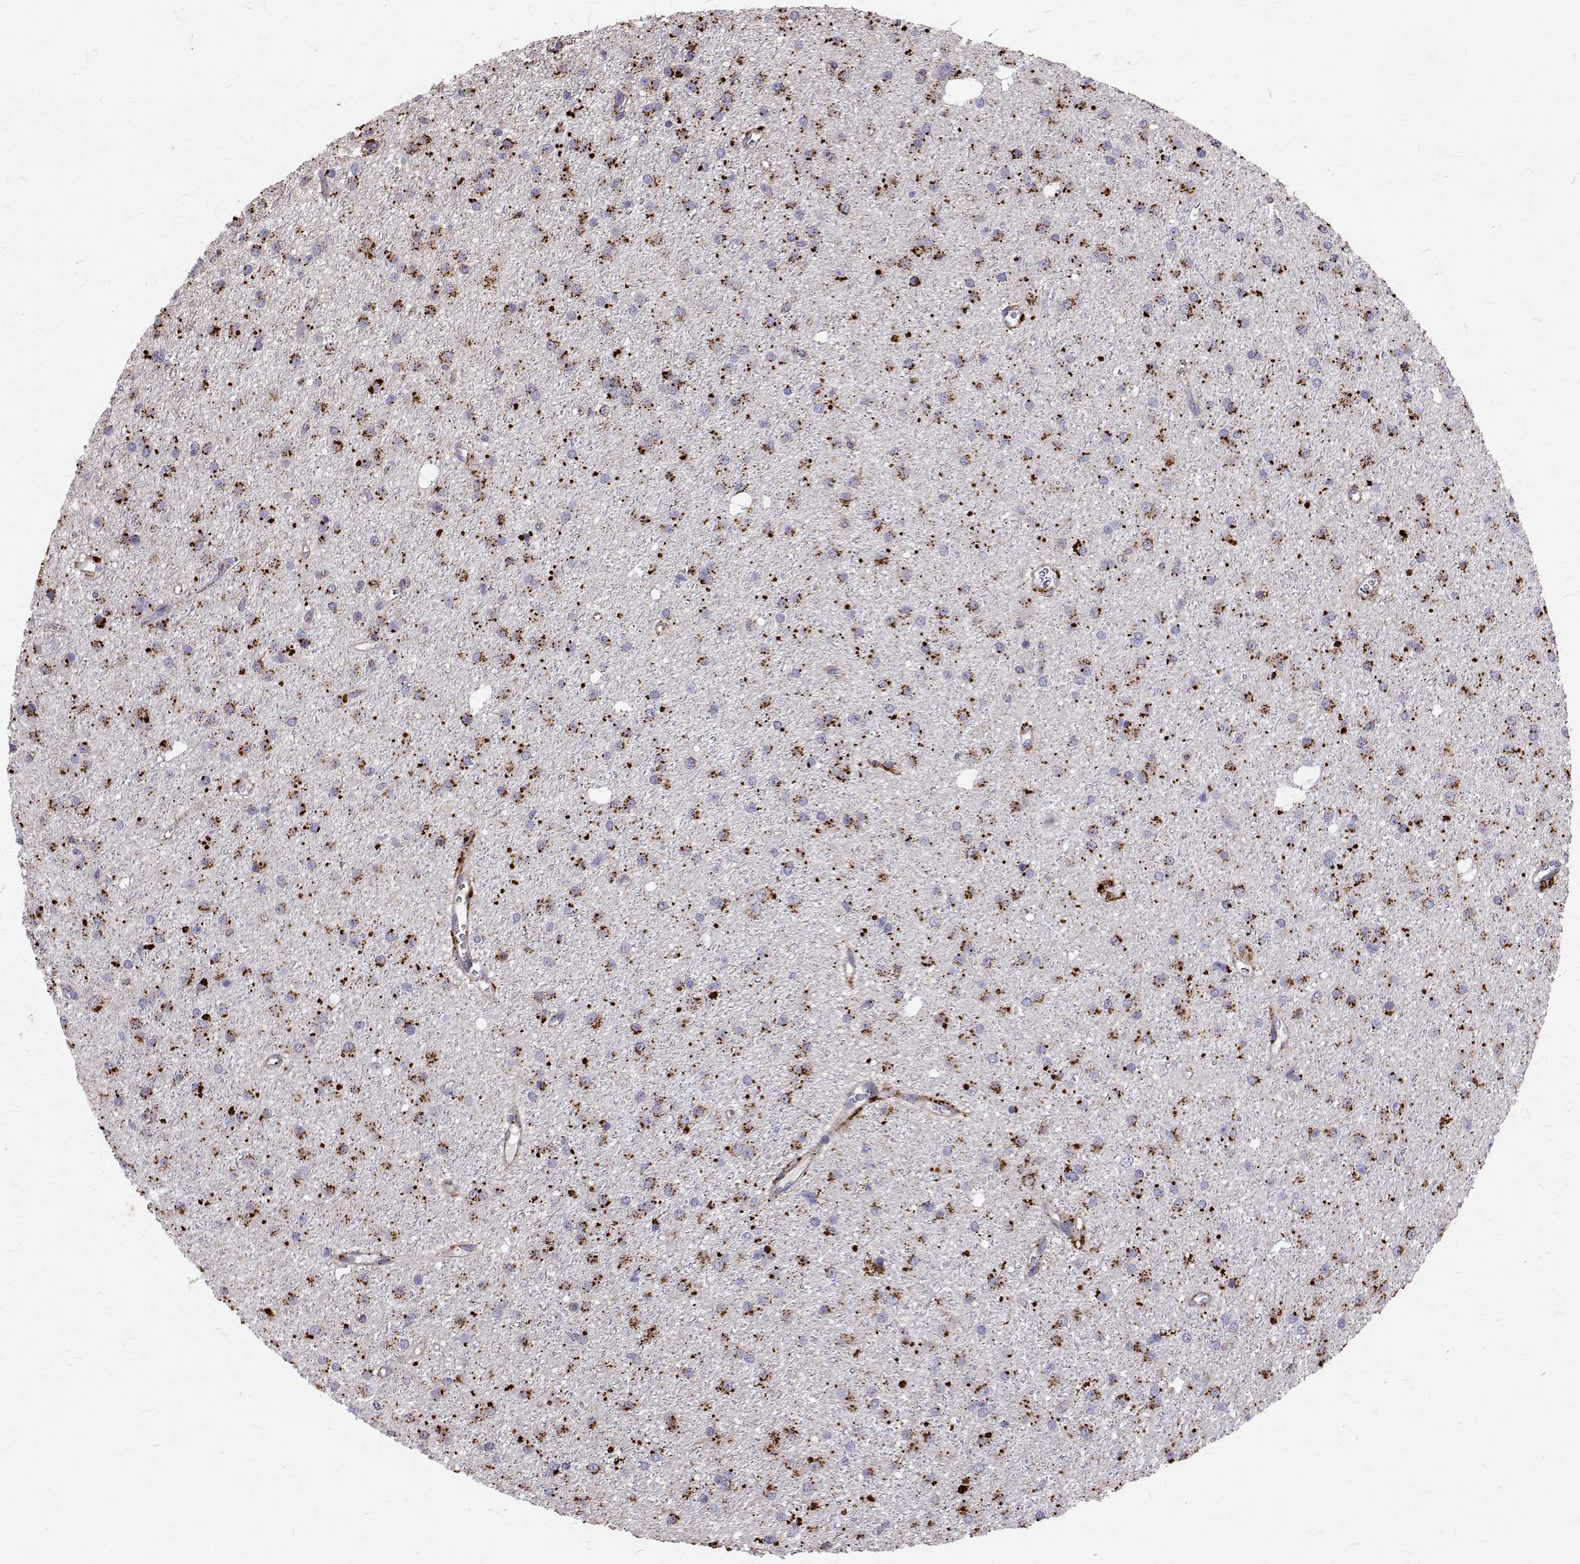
{"staining": {"intensity": "strong", "quantity": ">75%", "location": "cytoplasmic/membranous"}, "tissue": "glioma", "cell_type": "Tumor cells", "image_type": "cancer", "snomed": [{"axis": "morphology", "description": "Glioma, malignant, Low grade"}, {"axis": "topography", "description": "Brain"}], "caption": "The image demonstrates staining of glioma, revealing strong cytoplasmic/membranous protein expression (brown color) within tumor cells.", "gene": "TPP1", "patient": {"sex": "male", "age": 27}}